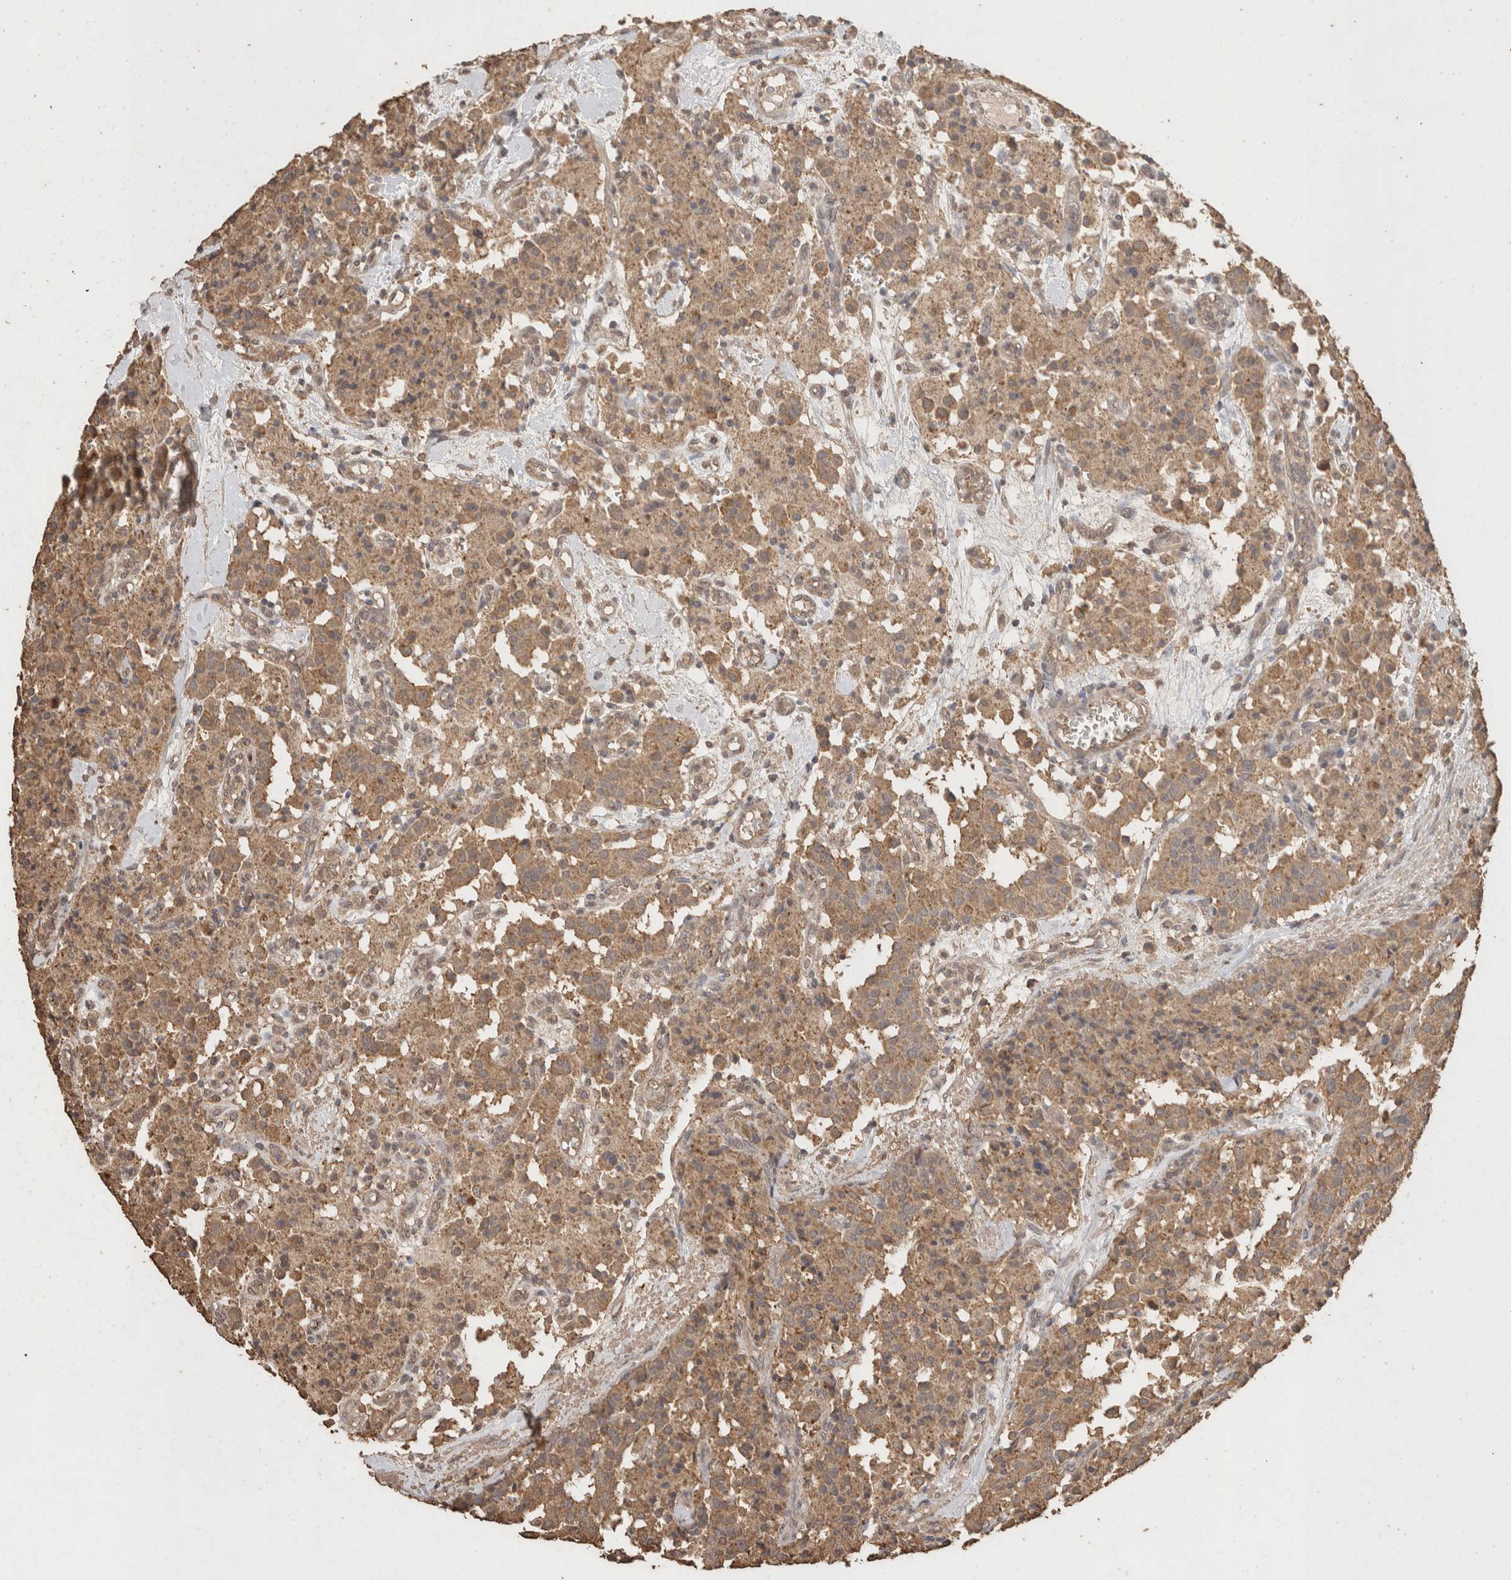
{"staining": {"intensity": "moderate", "quantity": ">75%", "location": "cytoplasmic/membranous"}, "tissue": "carcinoid", "cell_type": "Tumor cells", "image_type": "cancer", "snomed": [{"axis": "morphology", "description": "Carcinoid, malignant, NOS"}, {"axis": "topography", "description": "Lung"}], "caption": "The immunohistochemical stain labels moderate cytoplasmic/membranous expression in tumor cells of carcinoid tissue. The protein is shown in brown color, while the nuclei are stained blue.", "gene": "CX3CL1", "patient": {"sex": "male", "age": 30}}